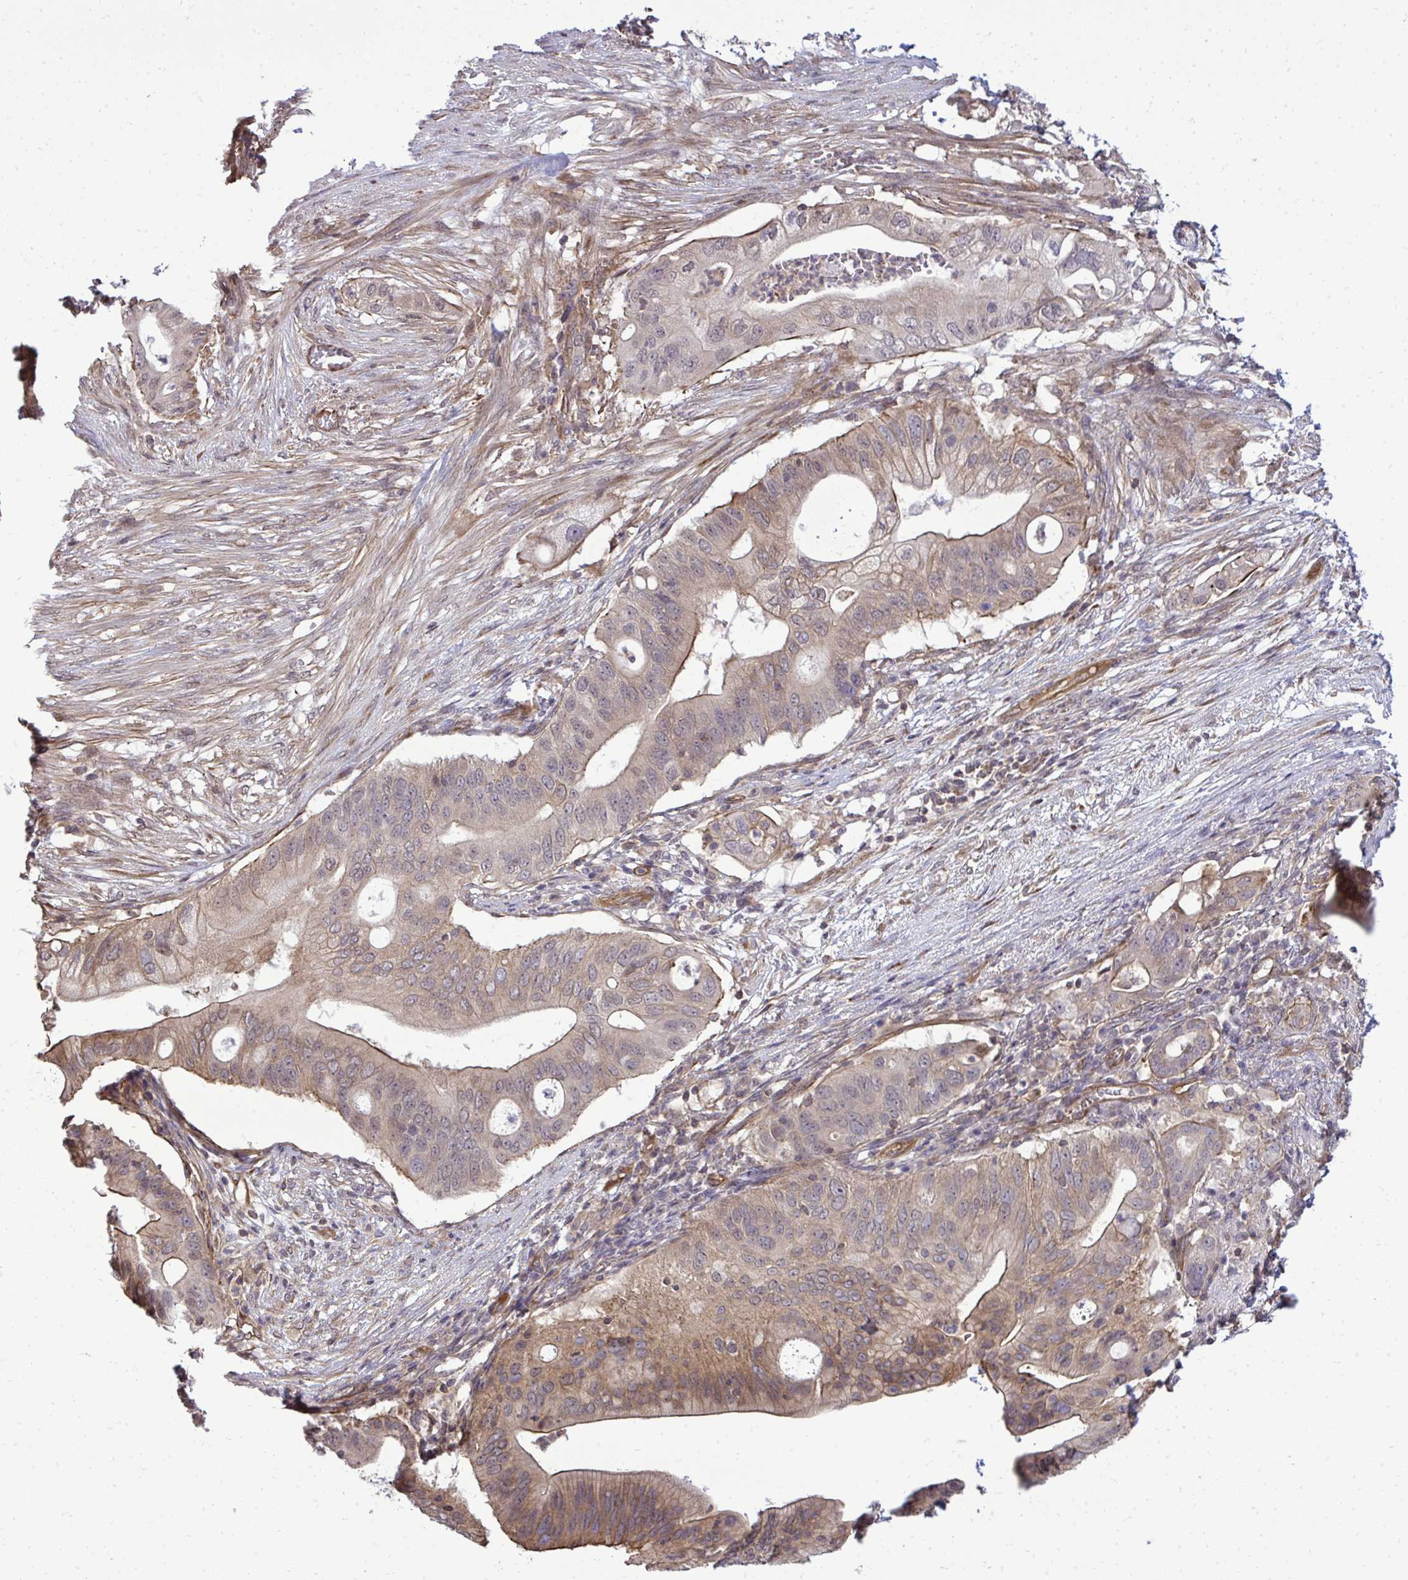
{"staining": {"intensity": "moderate", "quantity": ">75%", "location": "cytoplasmic/membranous"}, "tissue": "pancreatic cancer", "cell_type": "Tumor cells", "image_type": "cancer", "snomed": [{"axis": "morphology", "description": "Adenocarcinoma, NOS"}, {"axis": "topography", "description": "Pancreas"}], "caption": "Human pancreatic adenocarcinoma stained for a protein (brown) reveals moderate cytoplasmic/membranous positive staining in about >75% of tumor cells.", "gene": "FUT10", "patient": {"sex": "female", "age": 72}}